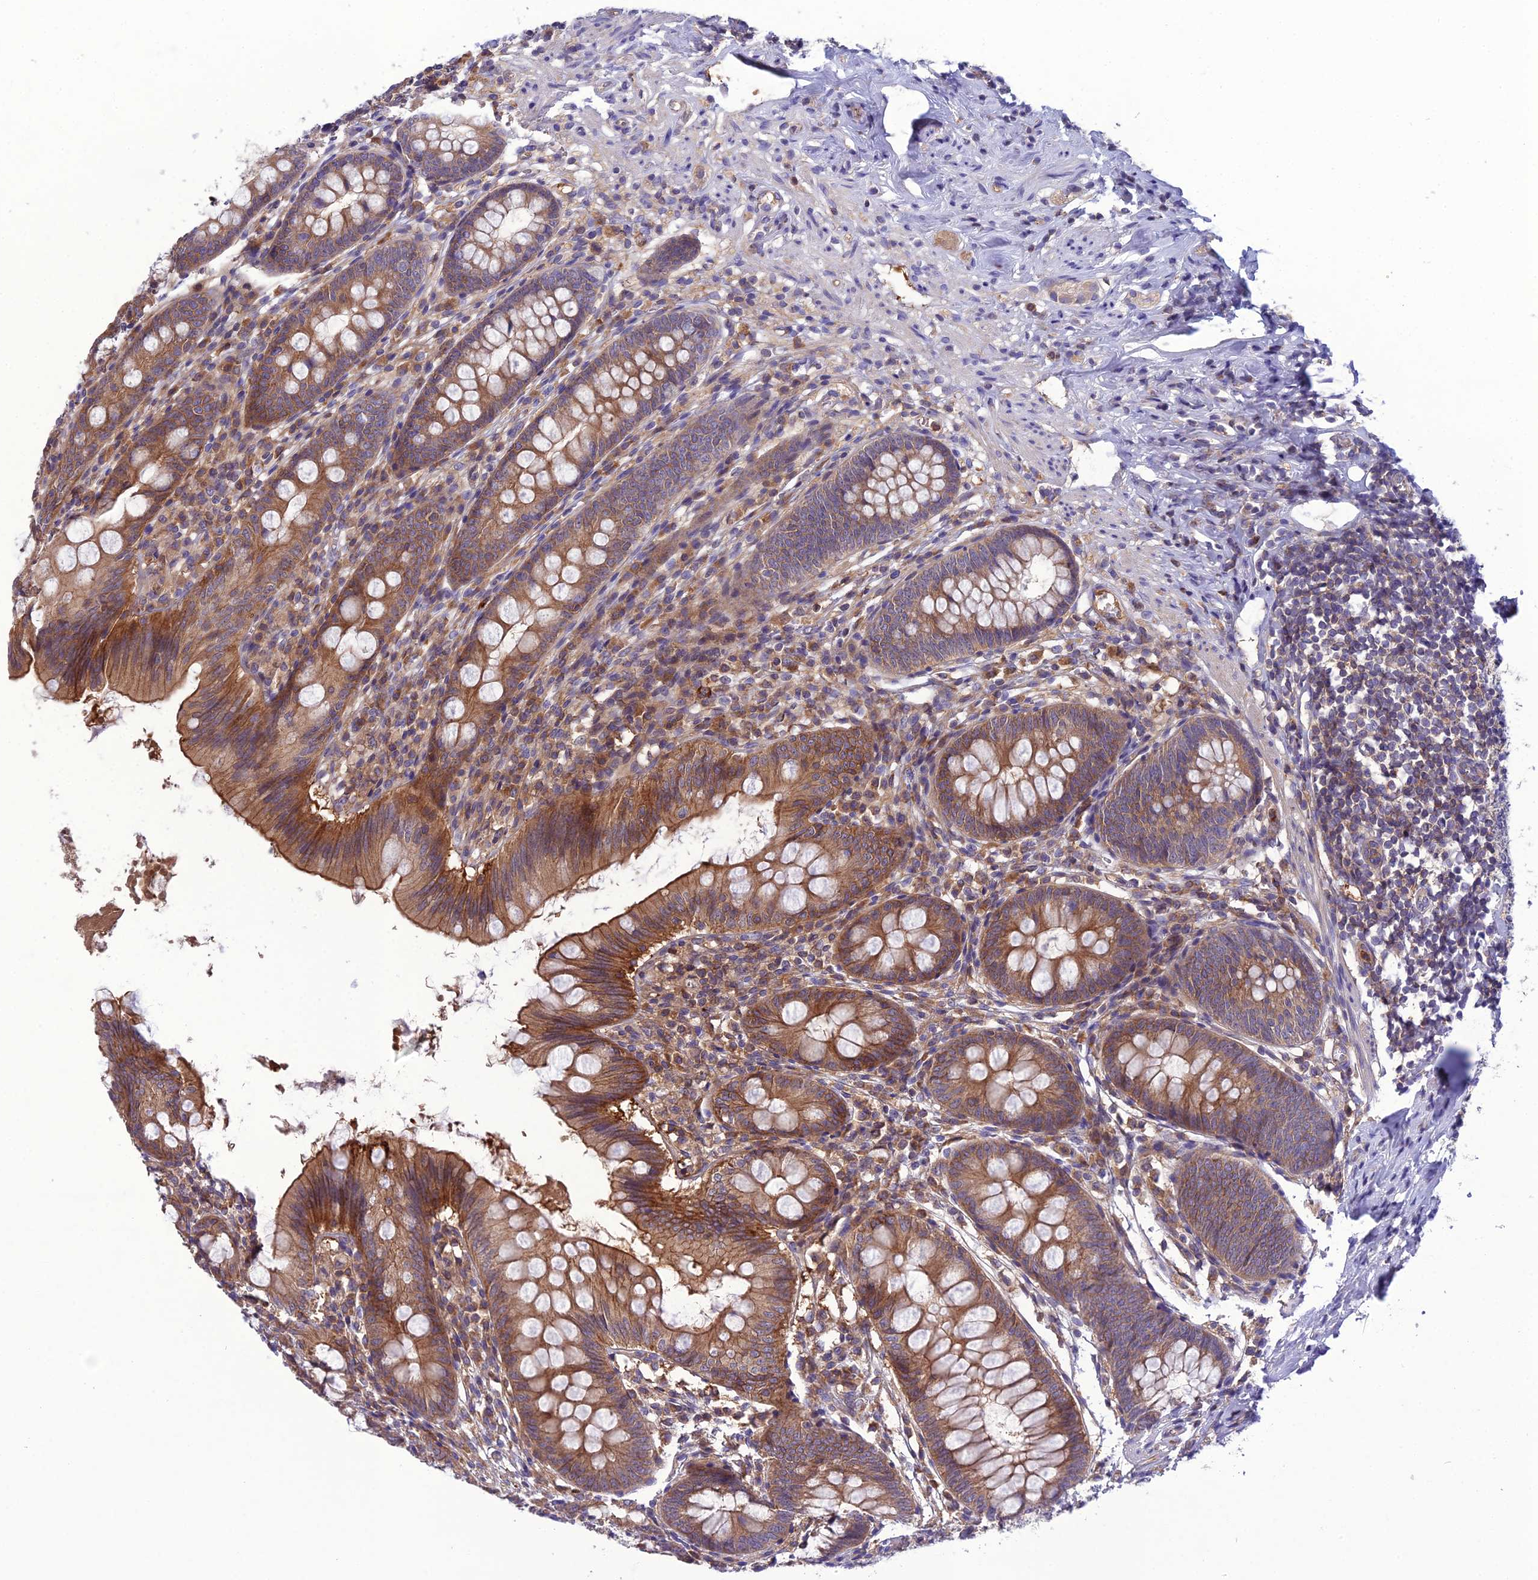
{"staining": {"intensity": "moderate", "quantity": ">75%", "location": "cytoplasmic/membranous"}, "tissue": "appendix", "cell_type": "Glandular cells", "image_type": "normal", "snomed": [{"axis": "morphology", "description": "Normal tissue, NOS"}, {"axis": "topography", "description": "Appendix"}], "caption": "Immunohistochemistry (DAB) staining of normal human appendix reveals moderate cytoplasmic/membranous protein positivity in approximately >75% of glandular cells. The staining is performed using DAB brown chromogen to label protein expression. The nuclei are counter-stained blue using hematoxylin.", "gene": "GDF6", "patient": {"sex": "female", "age": 51}}